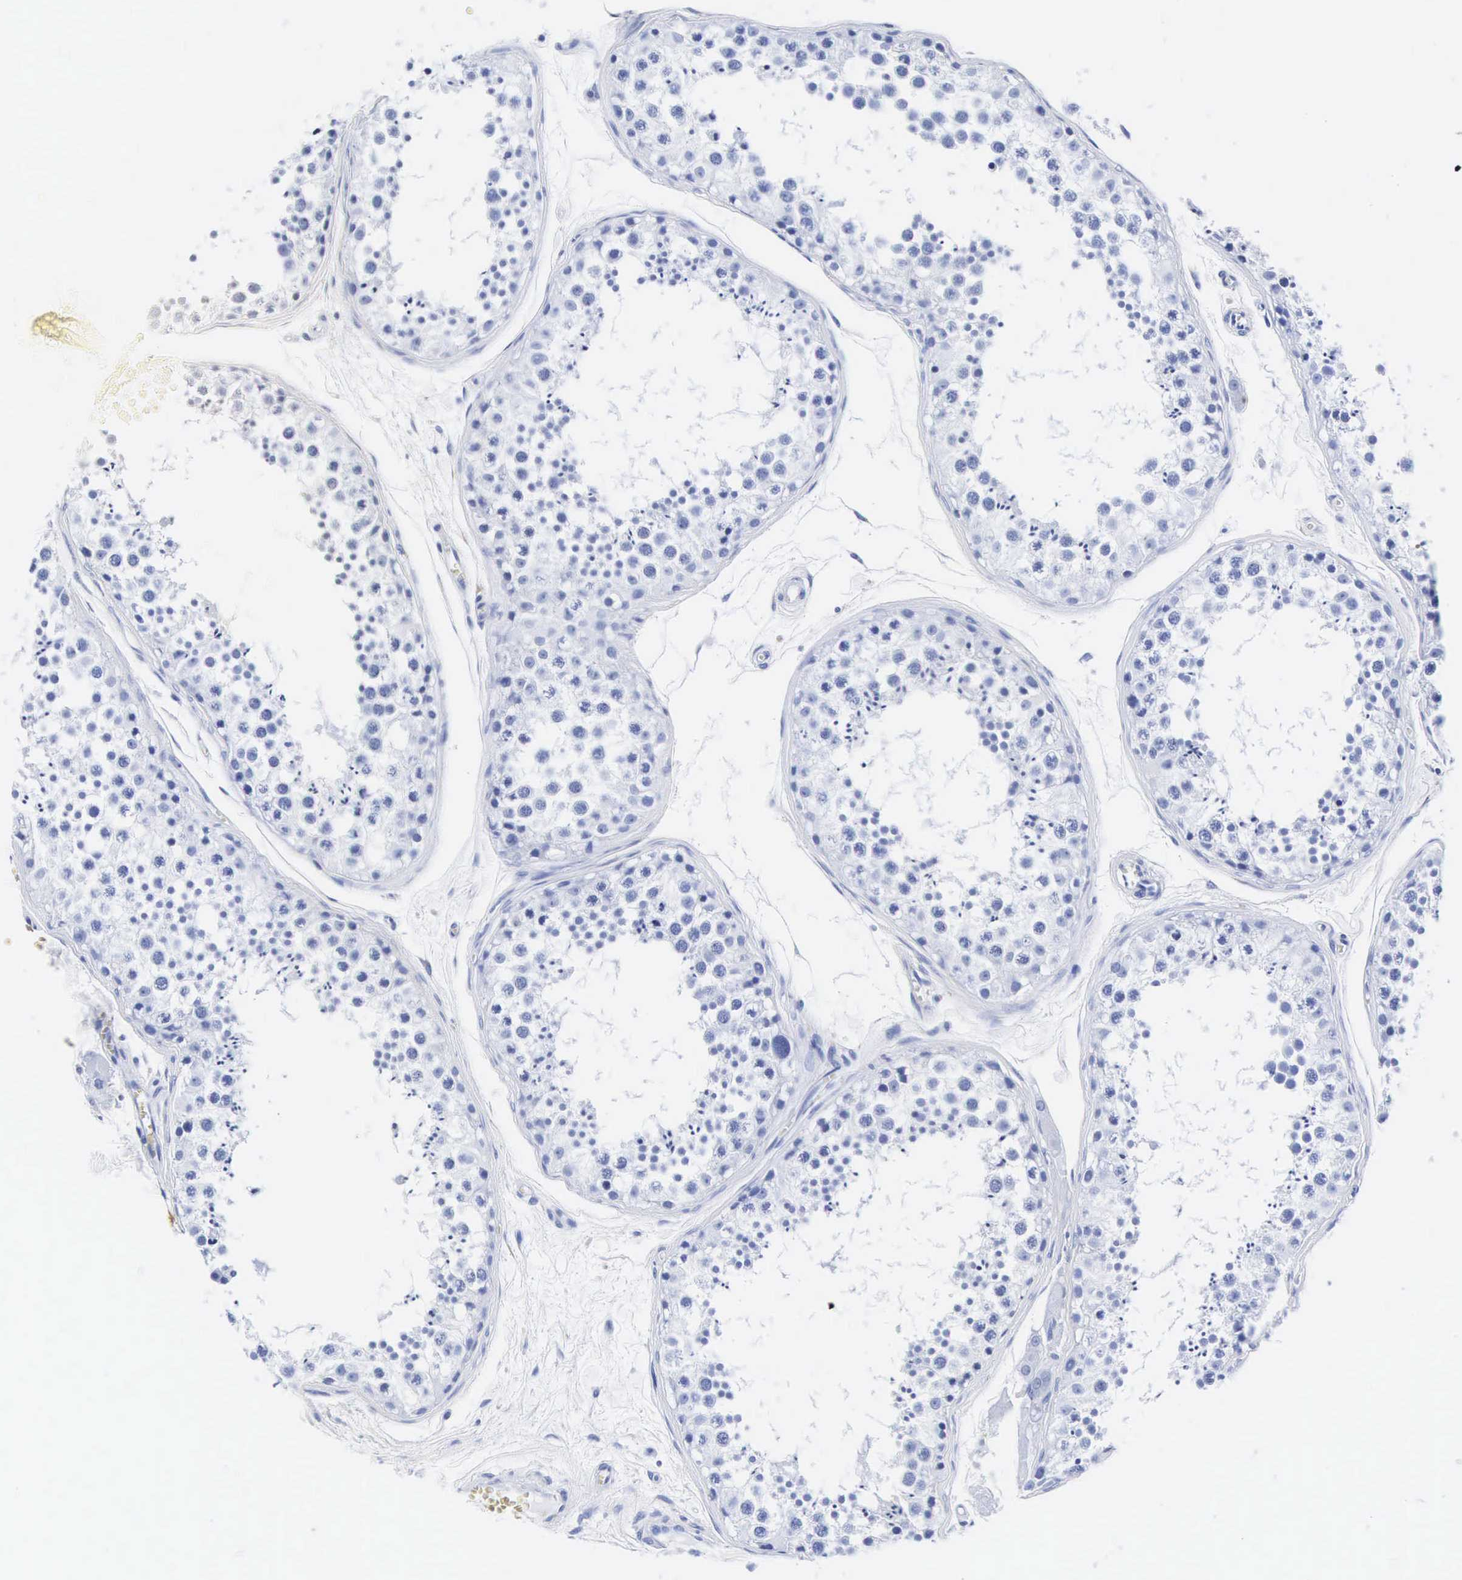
{"staining": {"intensity": "negative", "quantity": "none", "location": "none"}, "tissue": "testis", "cell_type": "Cells in seminiferous ducts", "image_type": "normal", "snomed": [{"axis": "morphology", "description": "Normal tissue, NOS"}, {"axis": "topography", "description": "Testis"}], "caption": "The micrograph exhibits no staining of cells in seminiferous ducts in benign testis.", "gene": "INS", "patient": {"sex": "male", "age": 57}}